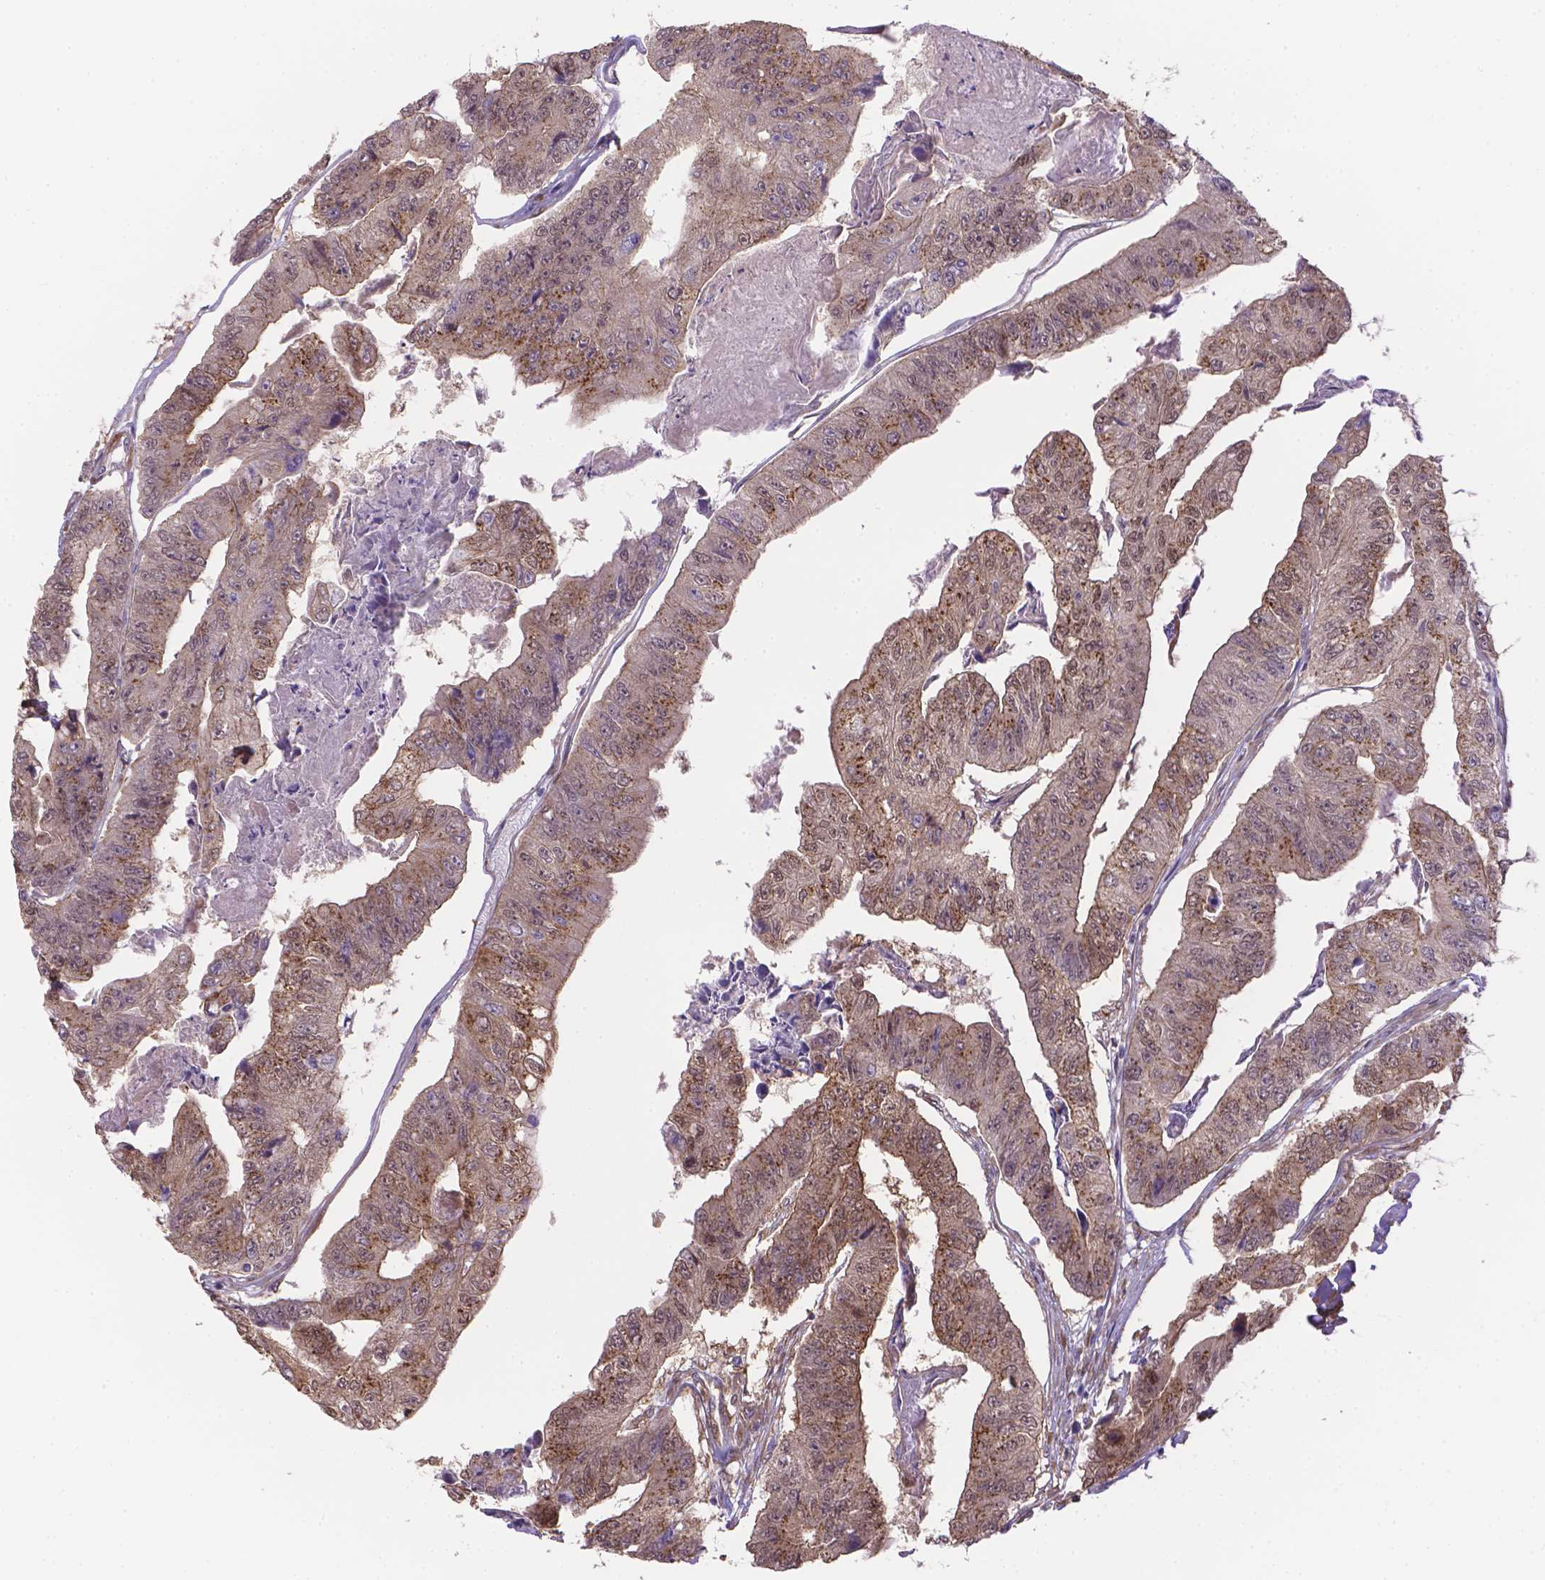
{"staining": {"intensity": "moderate", "quantity": ">75%", "location": "cytoplasmic/membranous"}, "tissue": "colorectal cancer", "cell_type": "Tumor cells", "image_type": "cancer", "snomed": [{"axis": "morphology", "description": "Adenocarcinoma, NOS"}, {"axis": "topography", "description": "Colon"}], "caption": "This is an image of immunohistochemistry (IHC) staining of colorectal cancer, which shows moderate positivity in the cytoplasmic/membranous of tumor cells.", "gene": "YAP1", "patient": {"sex": "female", "age": 67}}